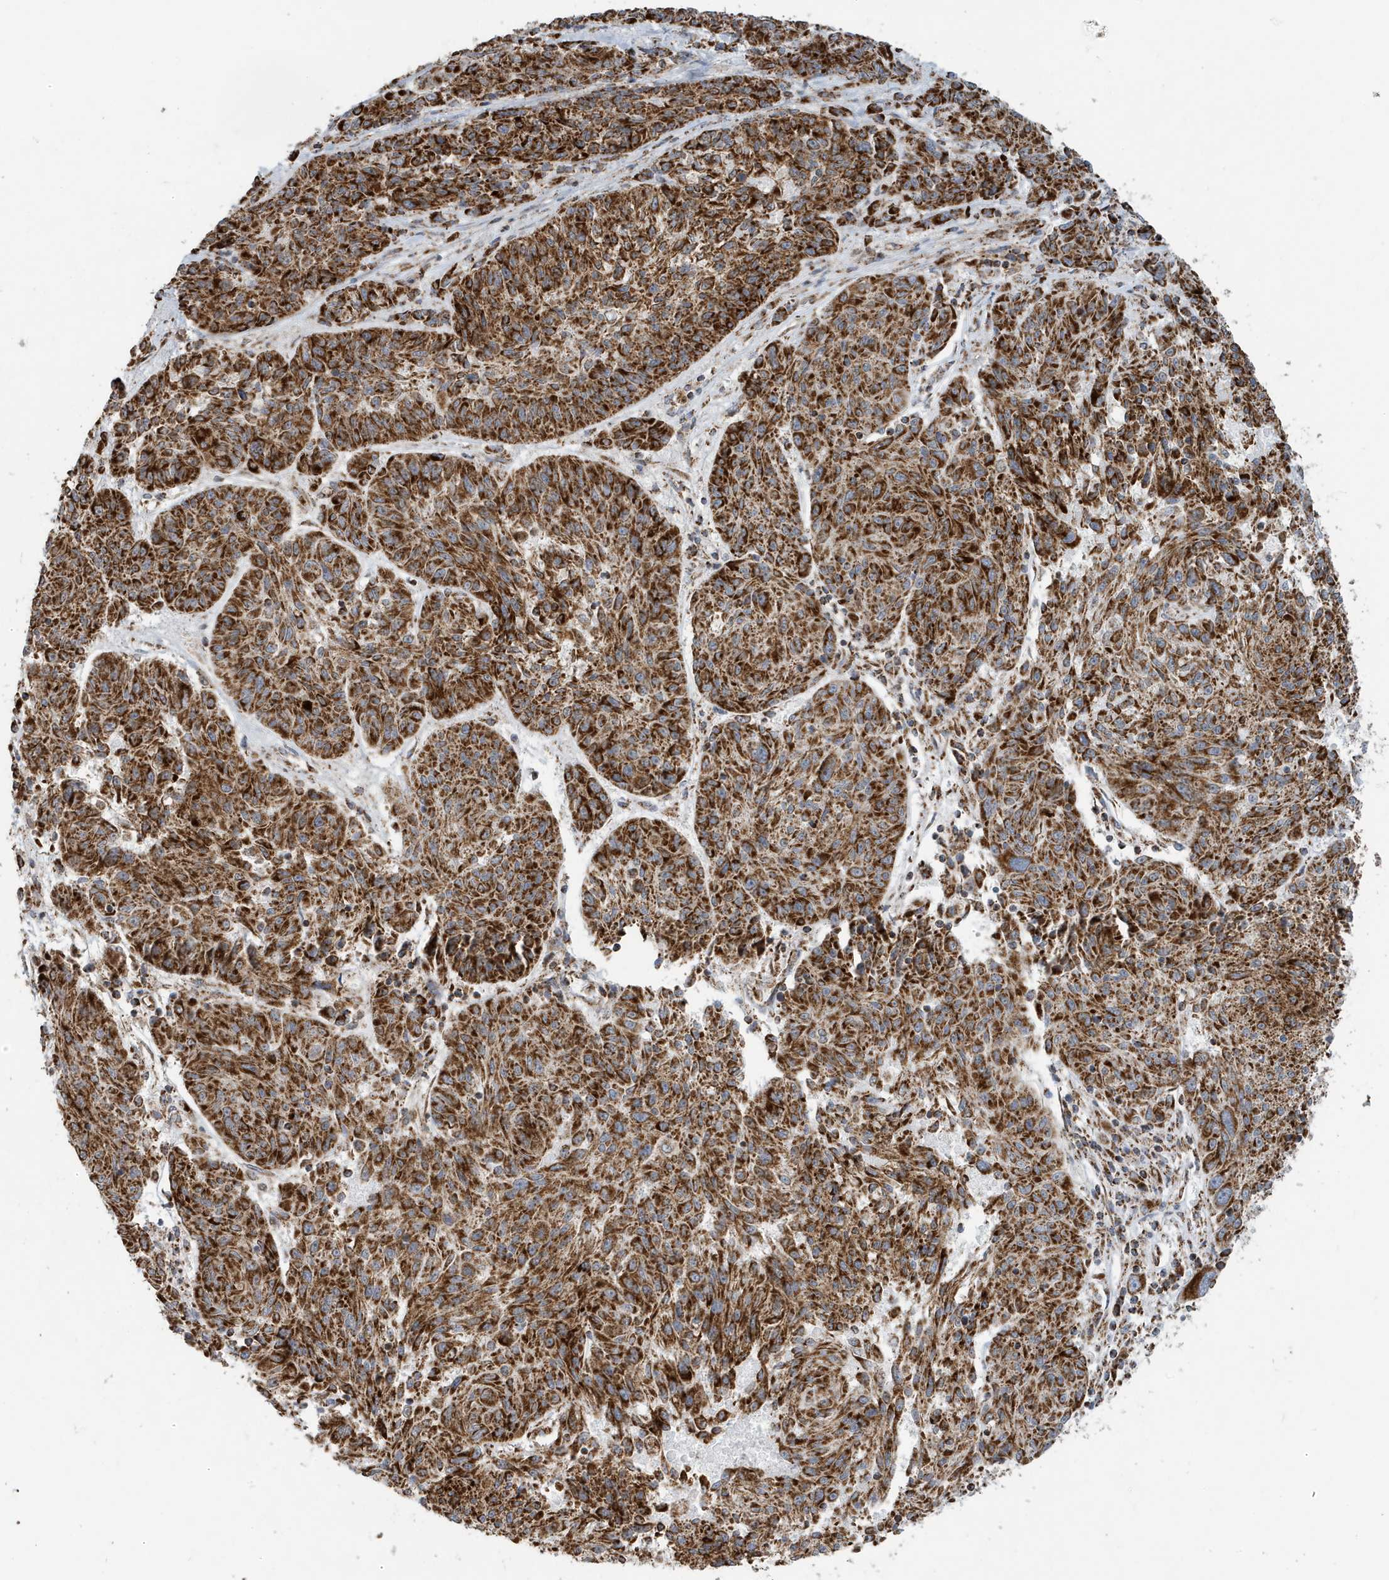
{"staining": {"intensity": "strong", "quantity": ">75%", "location": "cytoplasmic/membranous"}, "tissue": "melanoma", "cell_type": "Tumor cells", "image_type": "cancer", "snomed": [{"axis": "morphology", "description": "Malignant melanoma, NOS"}, {"axis": "topography", "description": "Skin"}], "caption": "This histopathology image reveals immunohistochemistry (IHC) staining of human melanoma, with high strong cytoplasmic/membranous staining in about >75% of tumor cells.", "gene": "MAN1A1", "patient": {"sex": "male", "age": 53}}